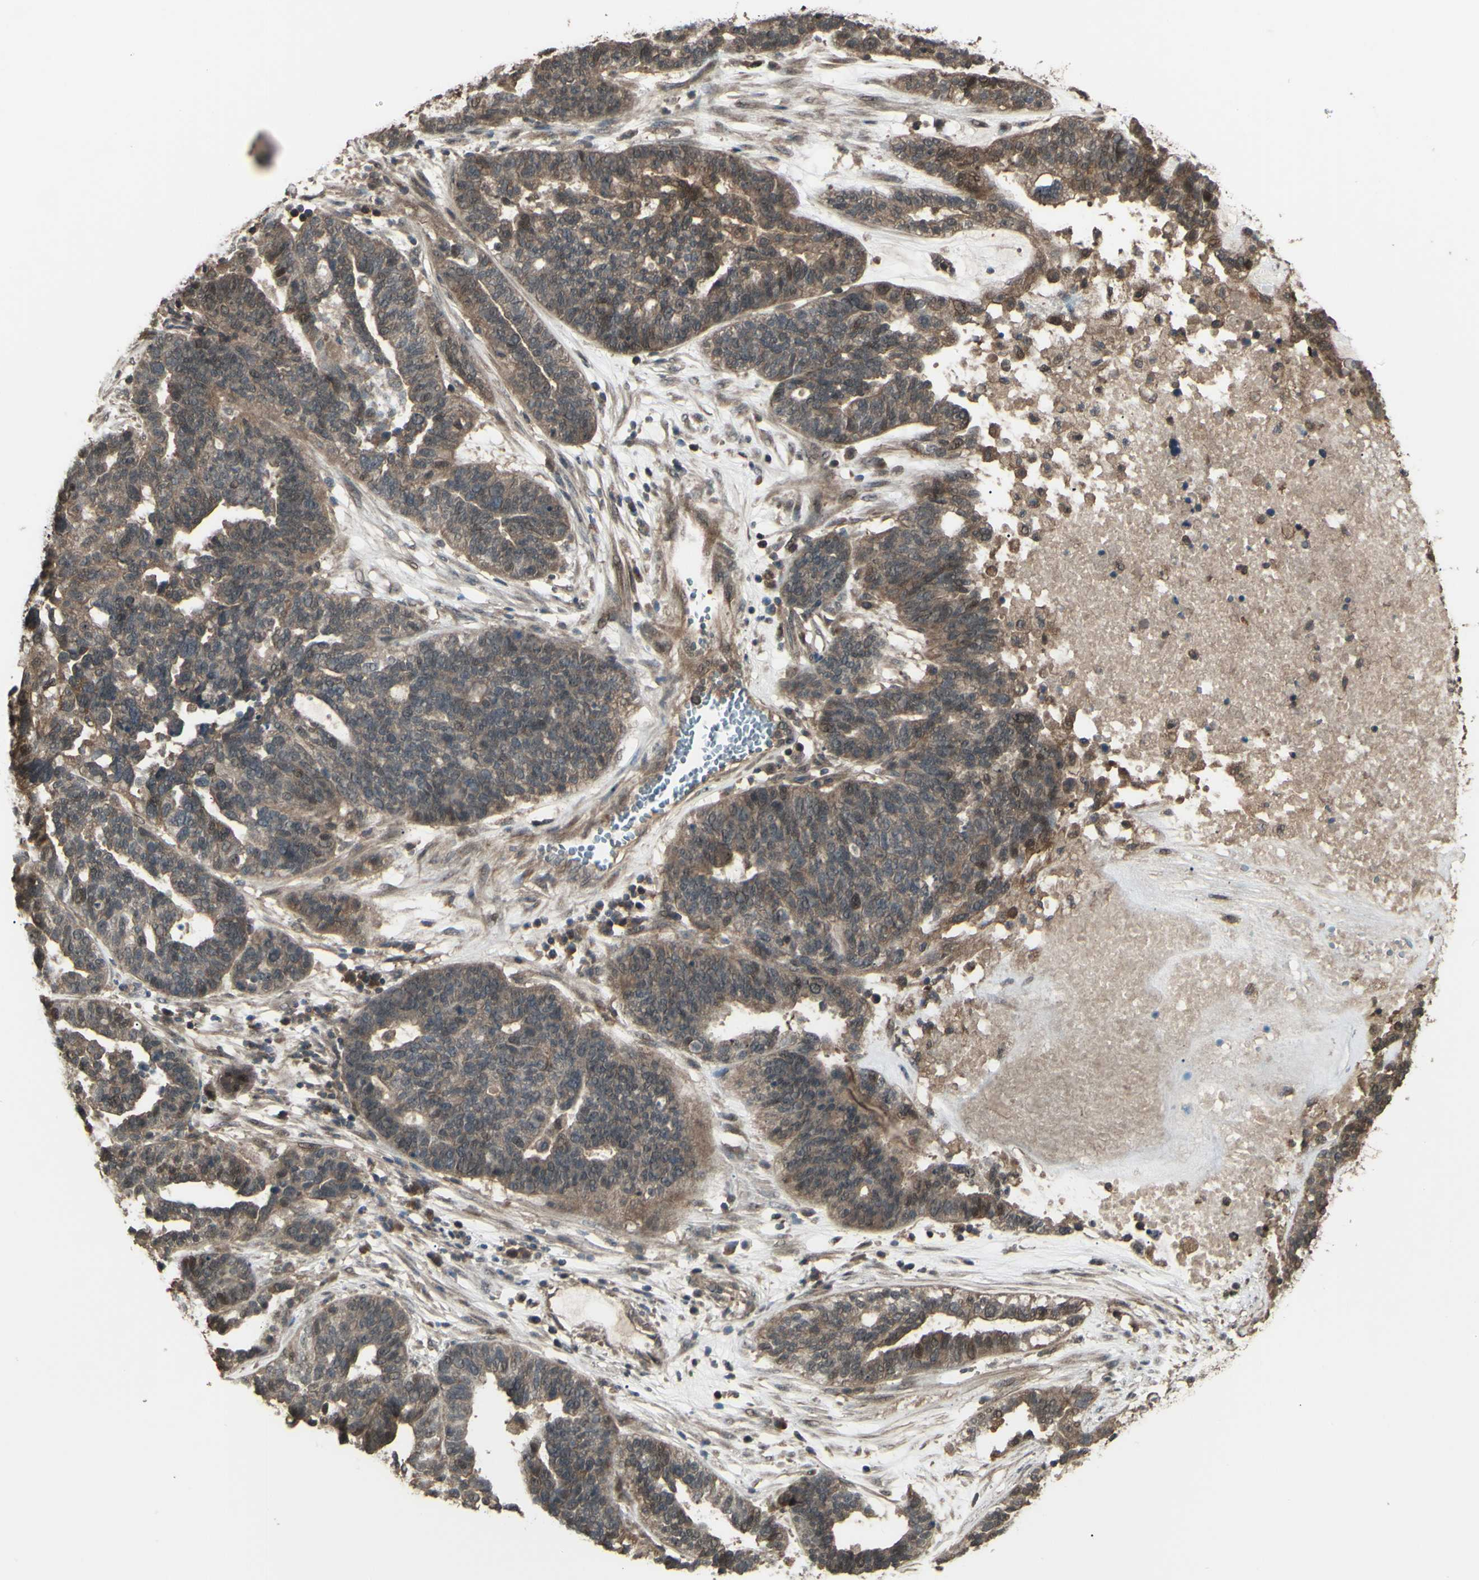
{"staining": {"intensity": "moderate", "quantity": ">75%", "location": "cytoplasmic/membranous"}, "tissue": "ovarian cancer", "cell_type": "Tumor cells", "image_type": "cancer", "snomed": [{"axis": "morphology", "description": "Cystadenocarcinoma, serous, NOS"}, {"axis": "topography", "description": "Ovary"}], "caption": "The image displays immunohistochemical staining of ovarian serous cystadenocarcinoma. There is moderate cytoplasmic/membranous staining is seen in approximately >75% of tumor cells.", "gene": "GNAS", "patient": {"sex": "female", "age": 59}}